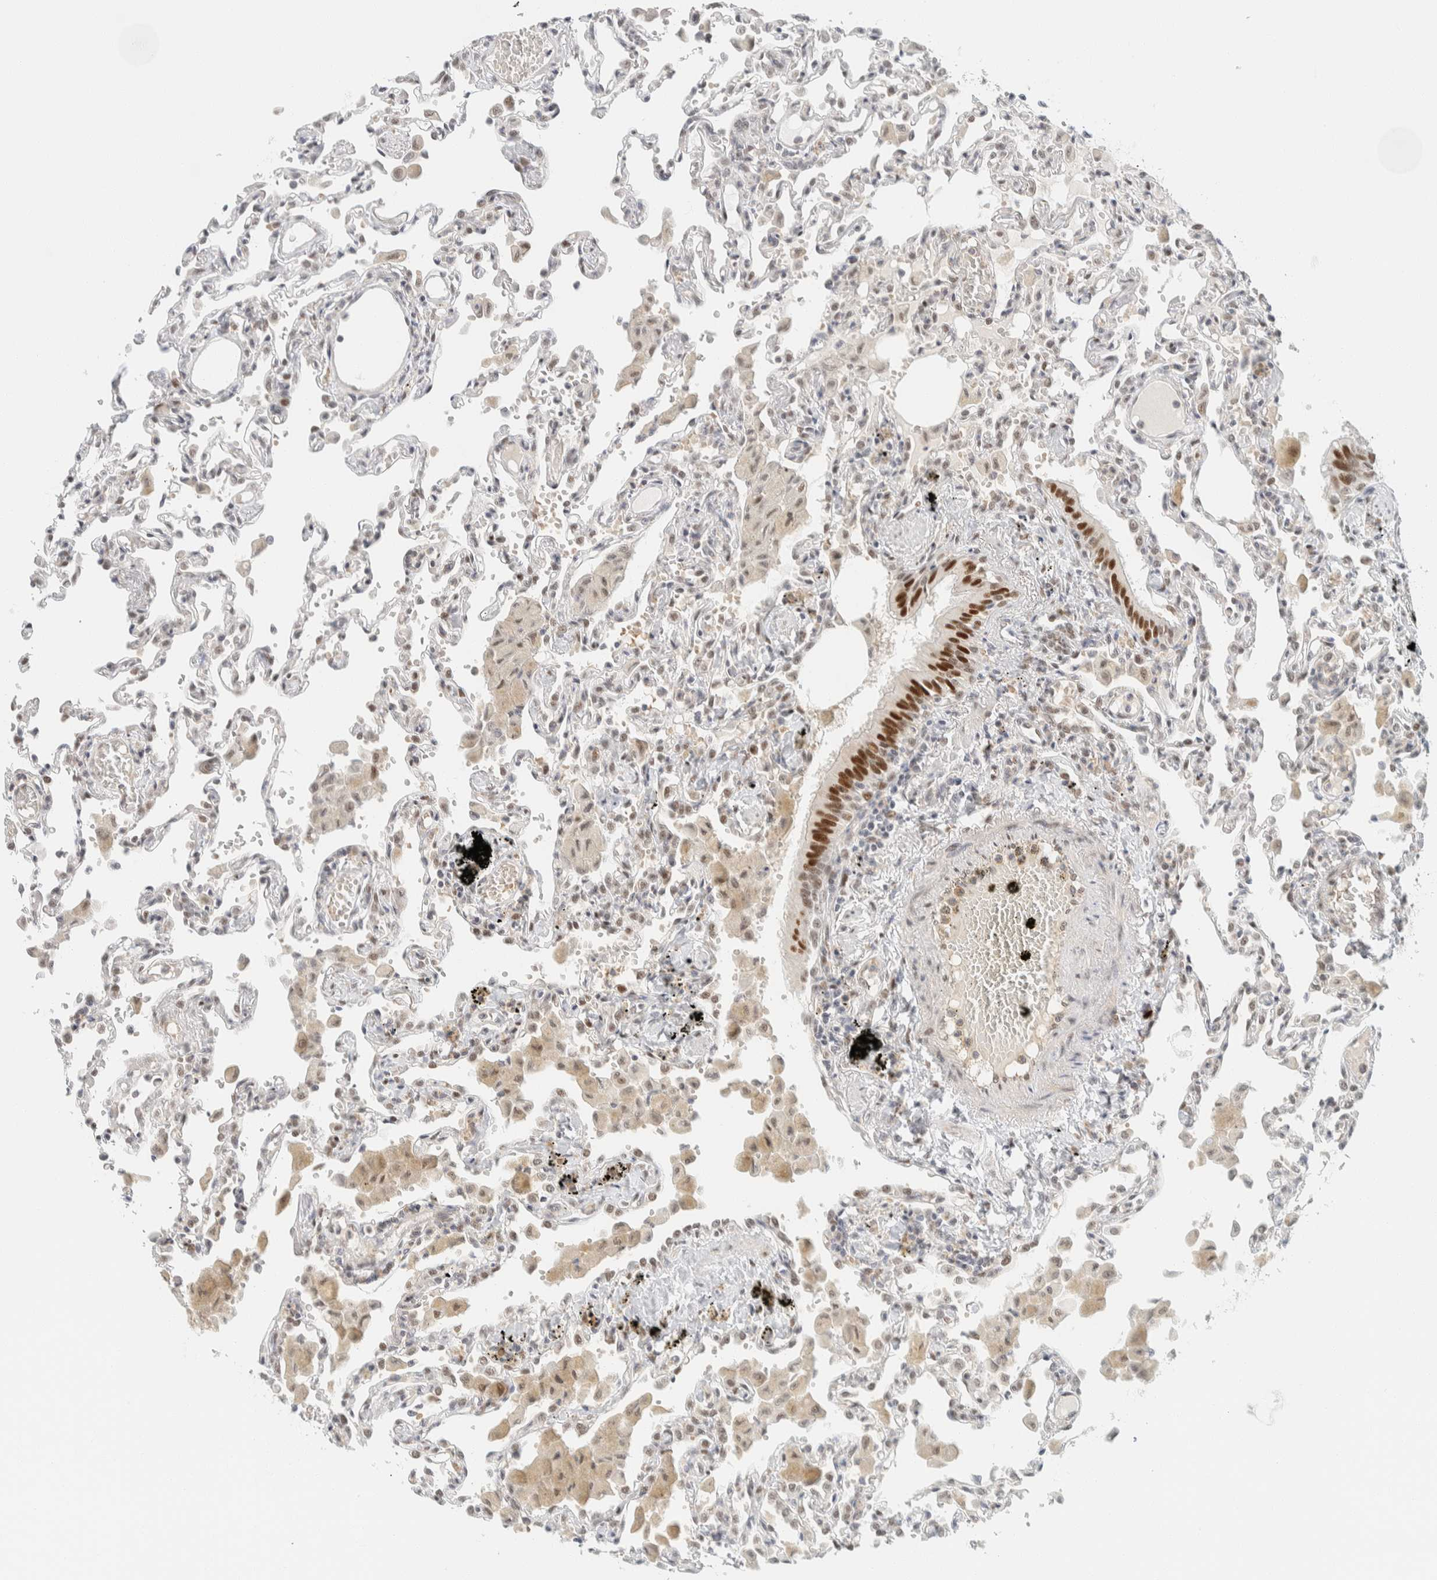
{"staining": {"intensity": "weak", "quantity": "25%-75%", "location": "nuclear"}, "tissue": "lung", "cell_type": "Alveolar cells", "image_type": "normal", "snomed": [{"axis": "morphology", "description": "Normal tissue, NOS"}, {"axis": "topography", "description": "Bronchus"}, {"axis": "topography", "description": "Lung"}], "caption": "The micrograph shows immunohistochemical staining of normal lung. There is weak nuclear positivity is appreciated in about 25%-75% of alveolar cells. (DAB IHC with brightfield microscopy, high magnification).", "gene": "ZNF683", "patient": {"sex": "female", "age": 49}}